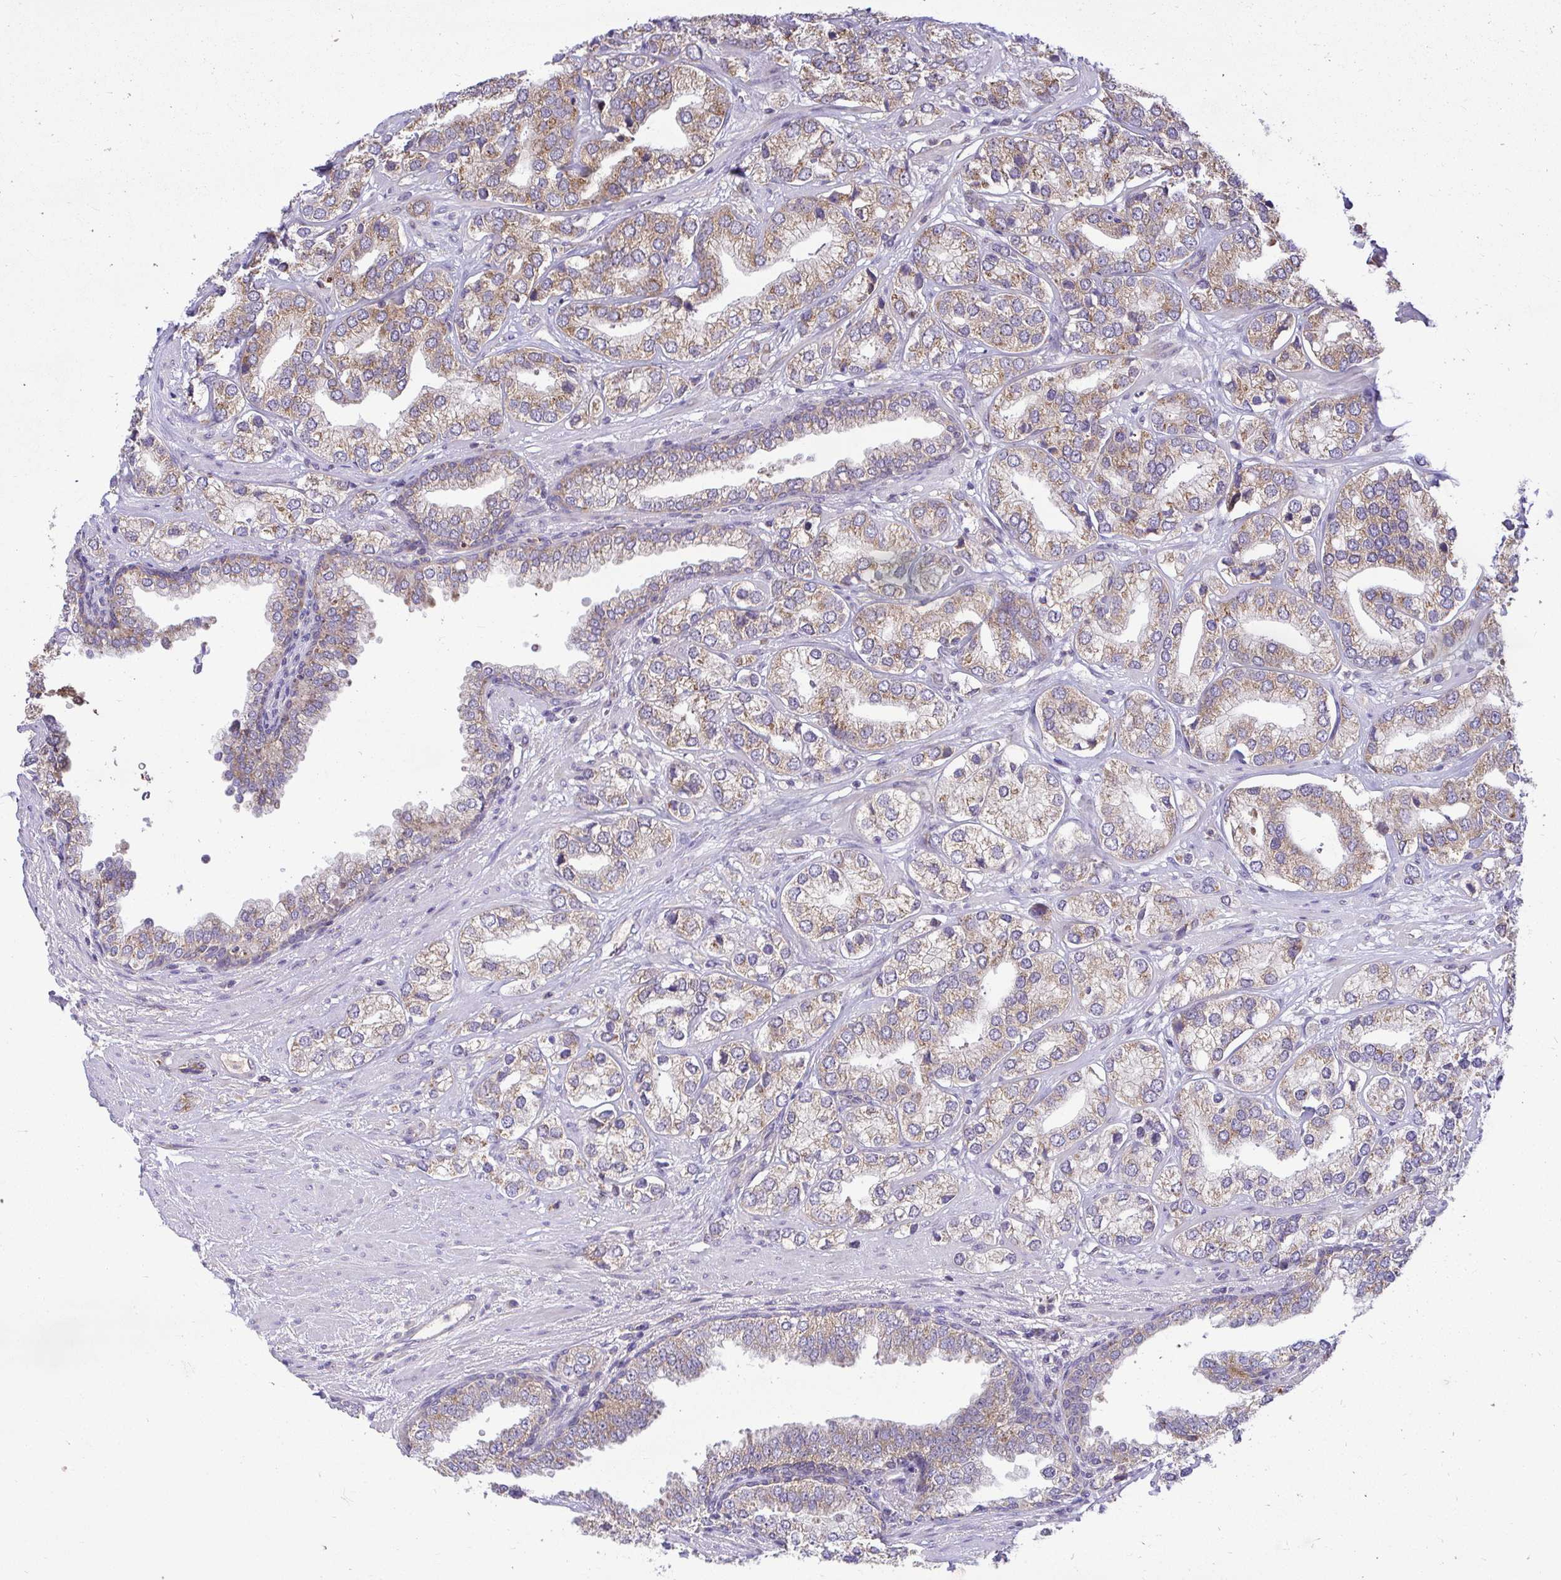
{"staining": {"intensity": "moderate", "quantity": ">75%", "location": "cytoplasmic/membranous"}, "tissue": "prostate cancer", "cell_type": "Tumor cells", "image_type": "cancer", "snomed": [{"axis": "morphology", "description": "Adenocarcinoma, High grade"}, {"axis": "topography", "description": "Prostate"}], "caption": "The micrograph reveals immunohistochemical staining of prostate cancer (high-grade adenocarcinoma). There is moderate cytoplasmic/membranous staining is seen in about >75% of tumor cells. Ihc stains the protein of interest in brown and the nuclei are stained blue.", "gene": "VTI1B", "patient": {"sex": "male", "age": 58}}